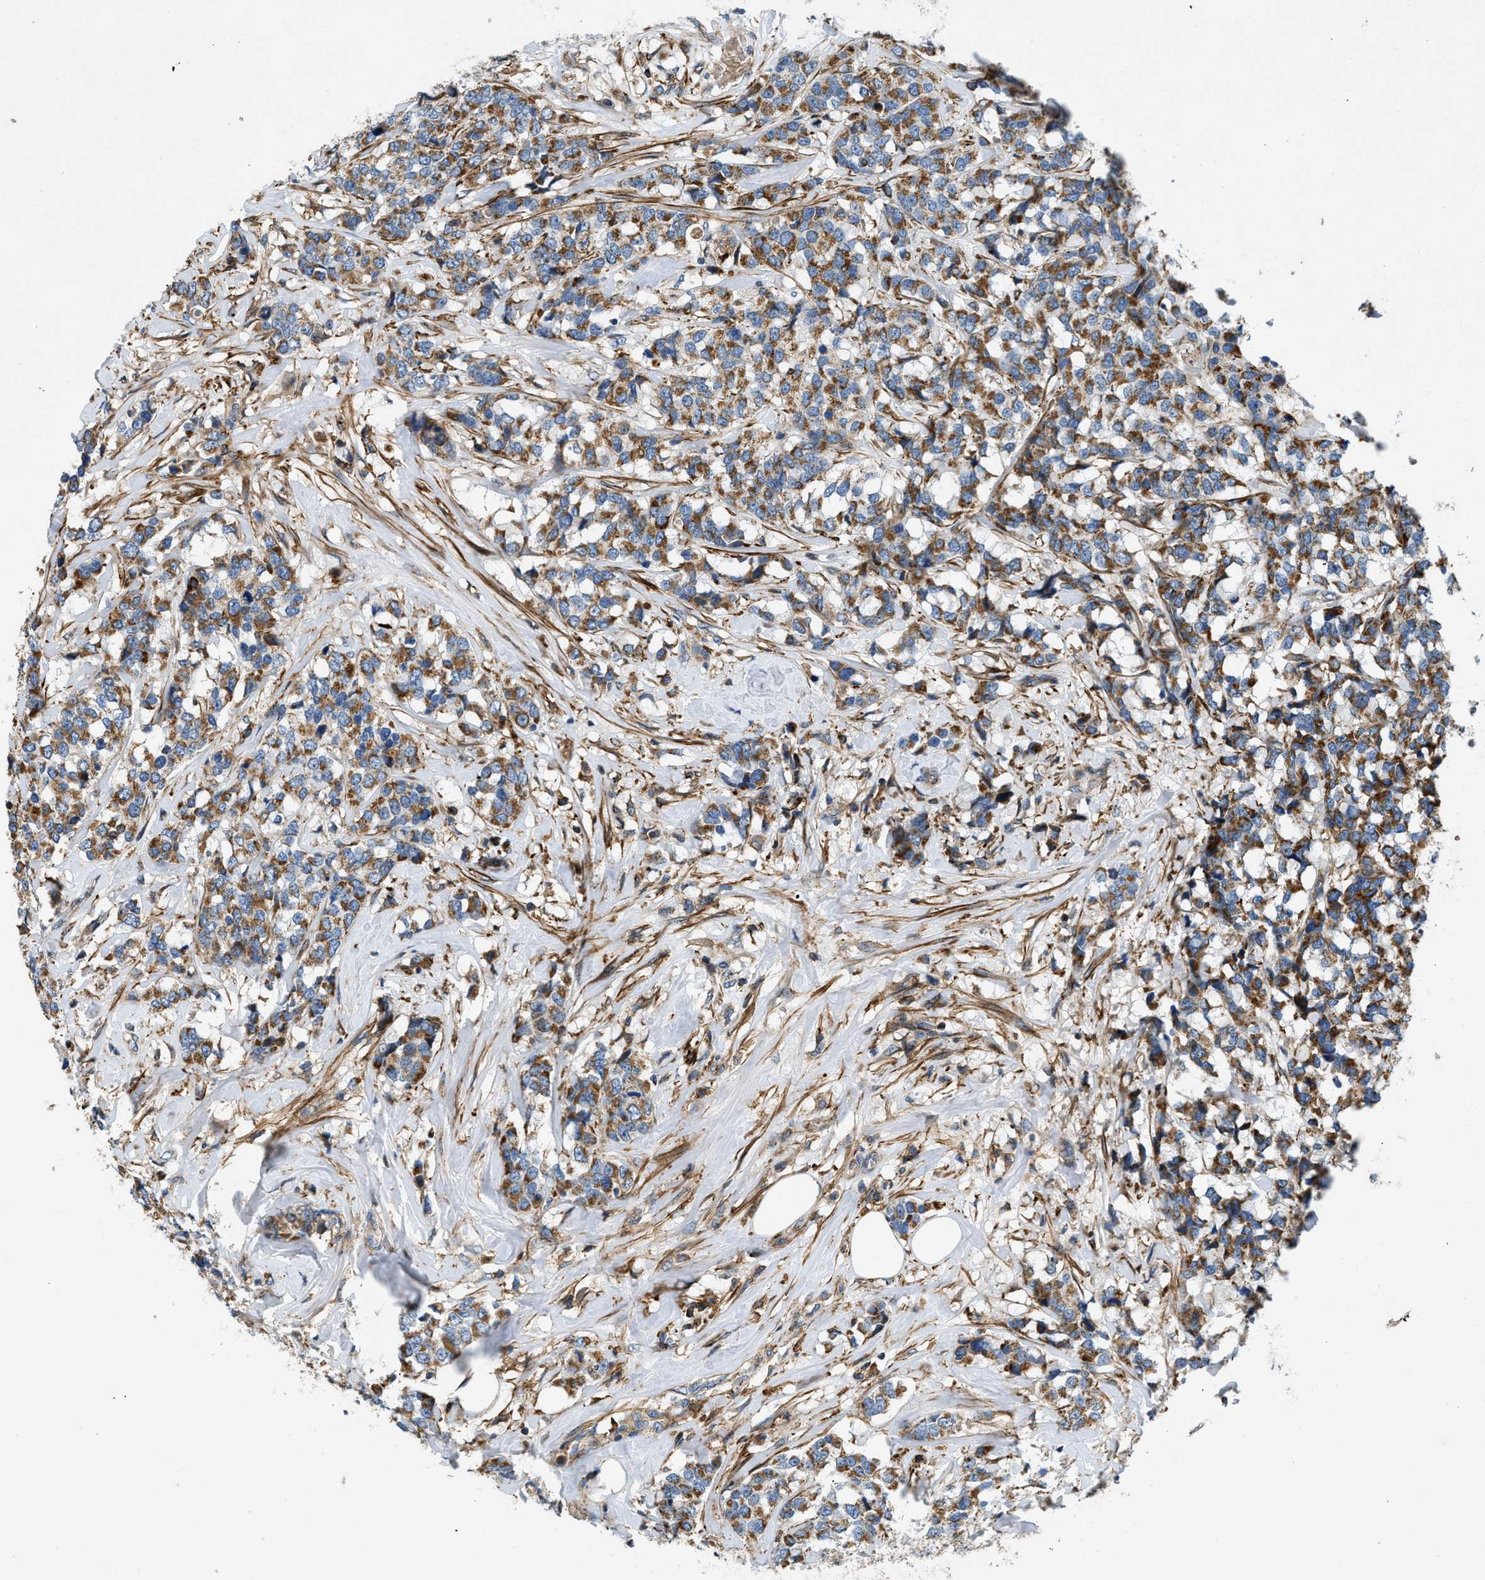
{"staining": {"intensity": "strong", "quantity": ">75%", "location": "cytoplasmic/membranous"}, "tissue": "breast cancer", "cell_type": "Tumor cells", "image_type": "cancer", "snomed": [{"axis": "morphology", "description": "Lobular carcinoma"}, {"axis": "topography", "description": "Breast"}], "caption": "This photomicrograph demonstrates immunohistochemistry staining of breast lobular carcinoma, with high strong cytoplasmic/membranous positivity in approximately >75% of tumor cells.", "gene": "DHODH", "patient": {"sex": "female", "age": 59}}